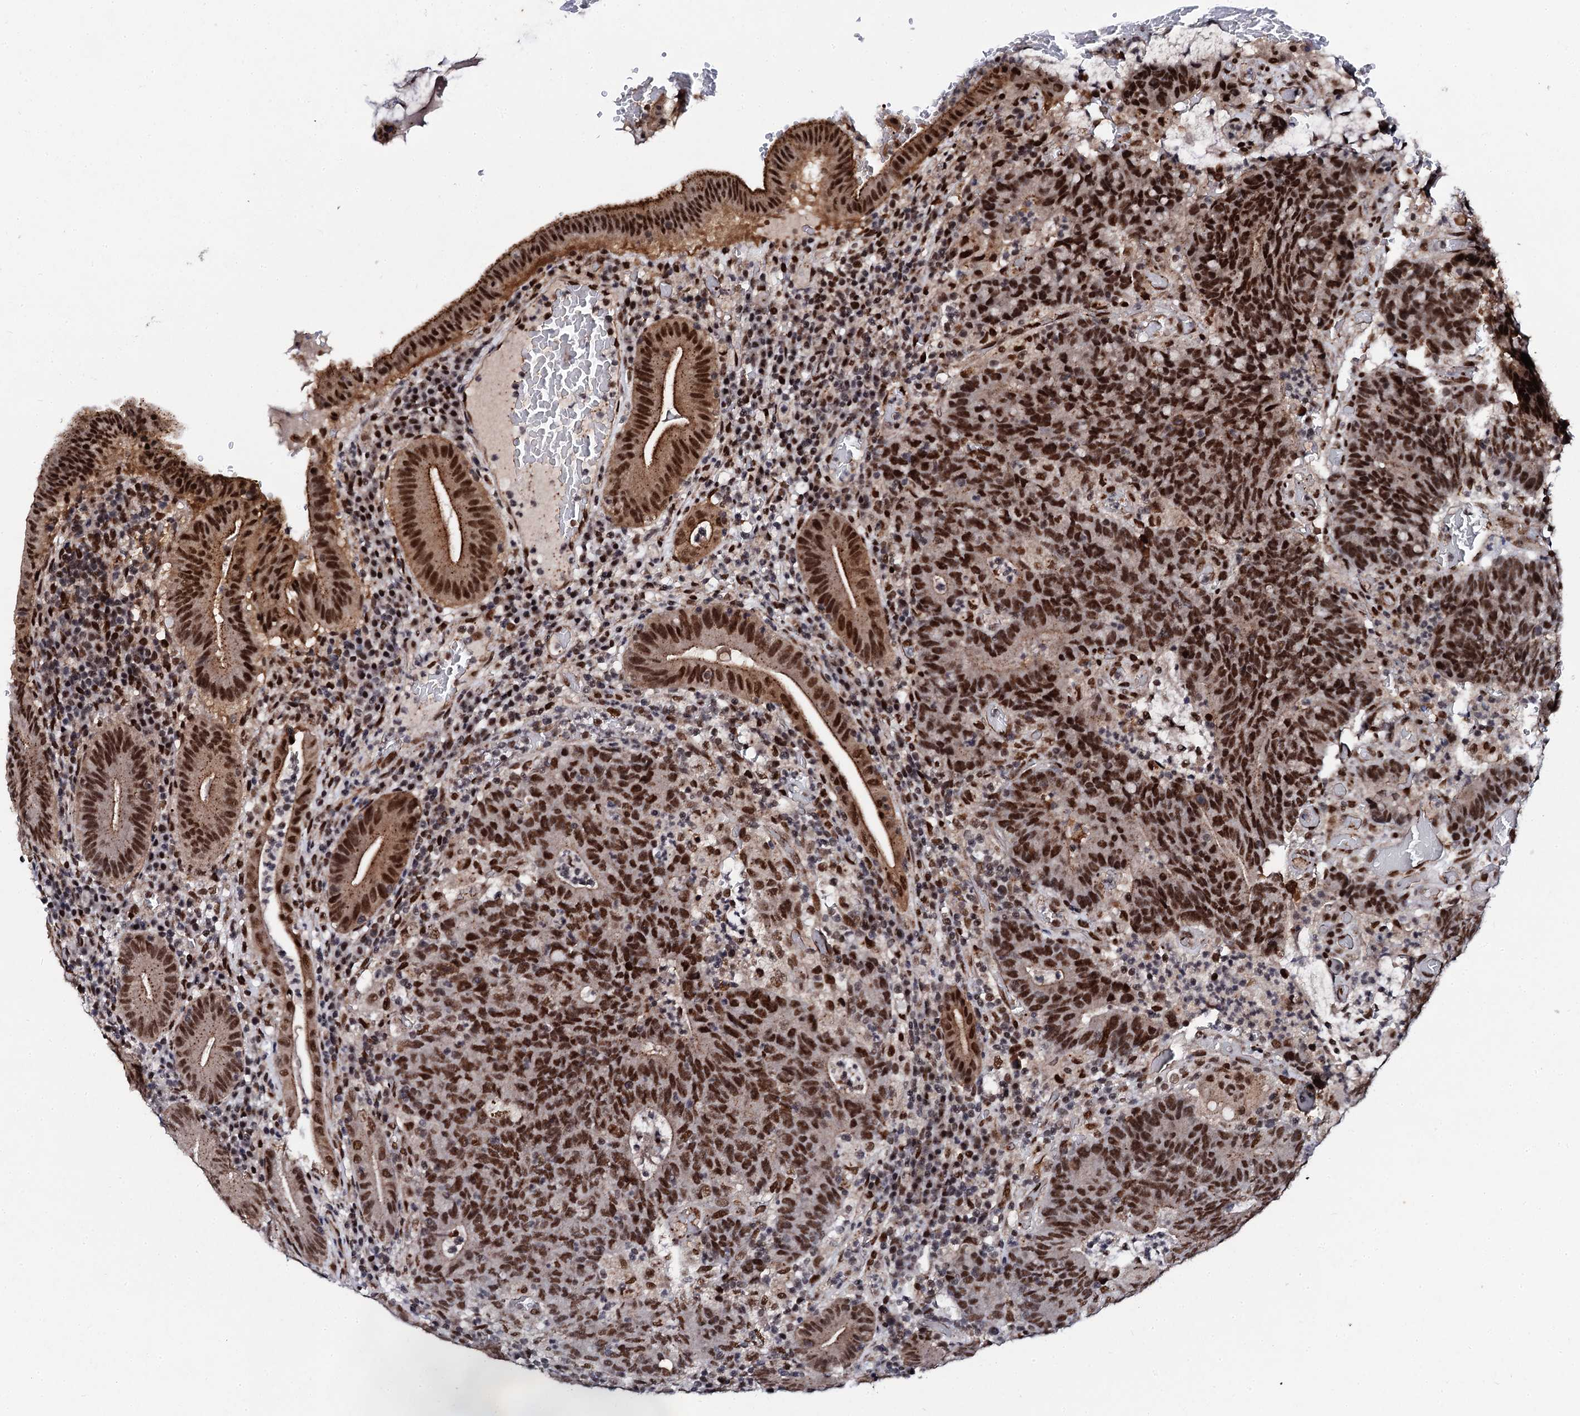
{"staining": {"intensity": "strong", "quantity": ">75%", "location": "nuclear"}, "tissue": "colorectal cancer", "cell_type": "Tumor cells", "image_type": "cancer", "snomed": [{"axis": "morphology", "description": "Normal tissue, NOS"}, {"axis": "morphology", "description": "Adenocarcinoma, NOS"}, {"axis": "topography", "description": "Colon"}], "caption": "DAB immunohistochemical staining of human colorectal adenocarcinoma demonstrates strong nuclear protein positivity in about >75% of tumor cells. (Stains: DAB (3,3'-diaminobenzidine) in brown, nuclei in blue, Microscopy: brightfield microscopy at high magnification).", "gene": "CSTF3", "patient": {"sex": "female", "age": 75}}